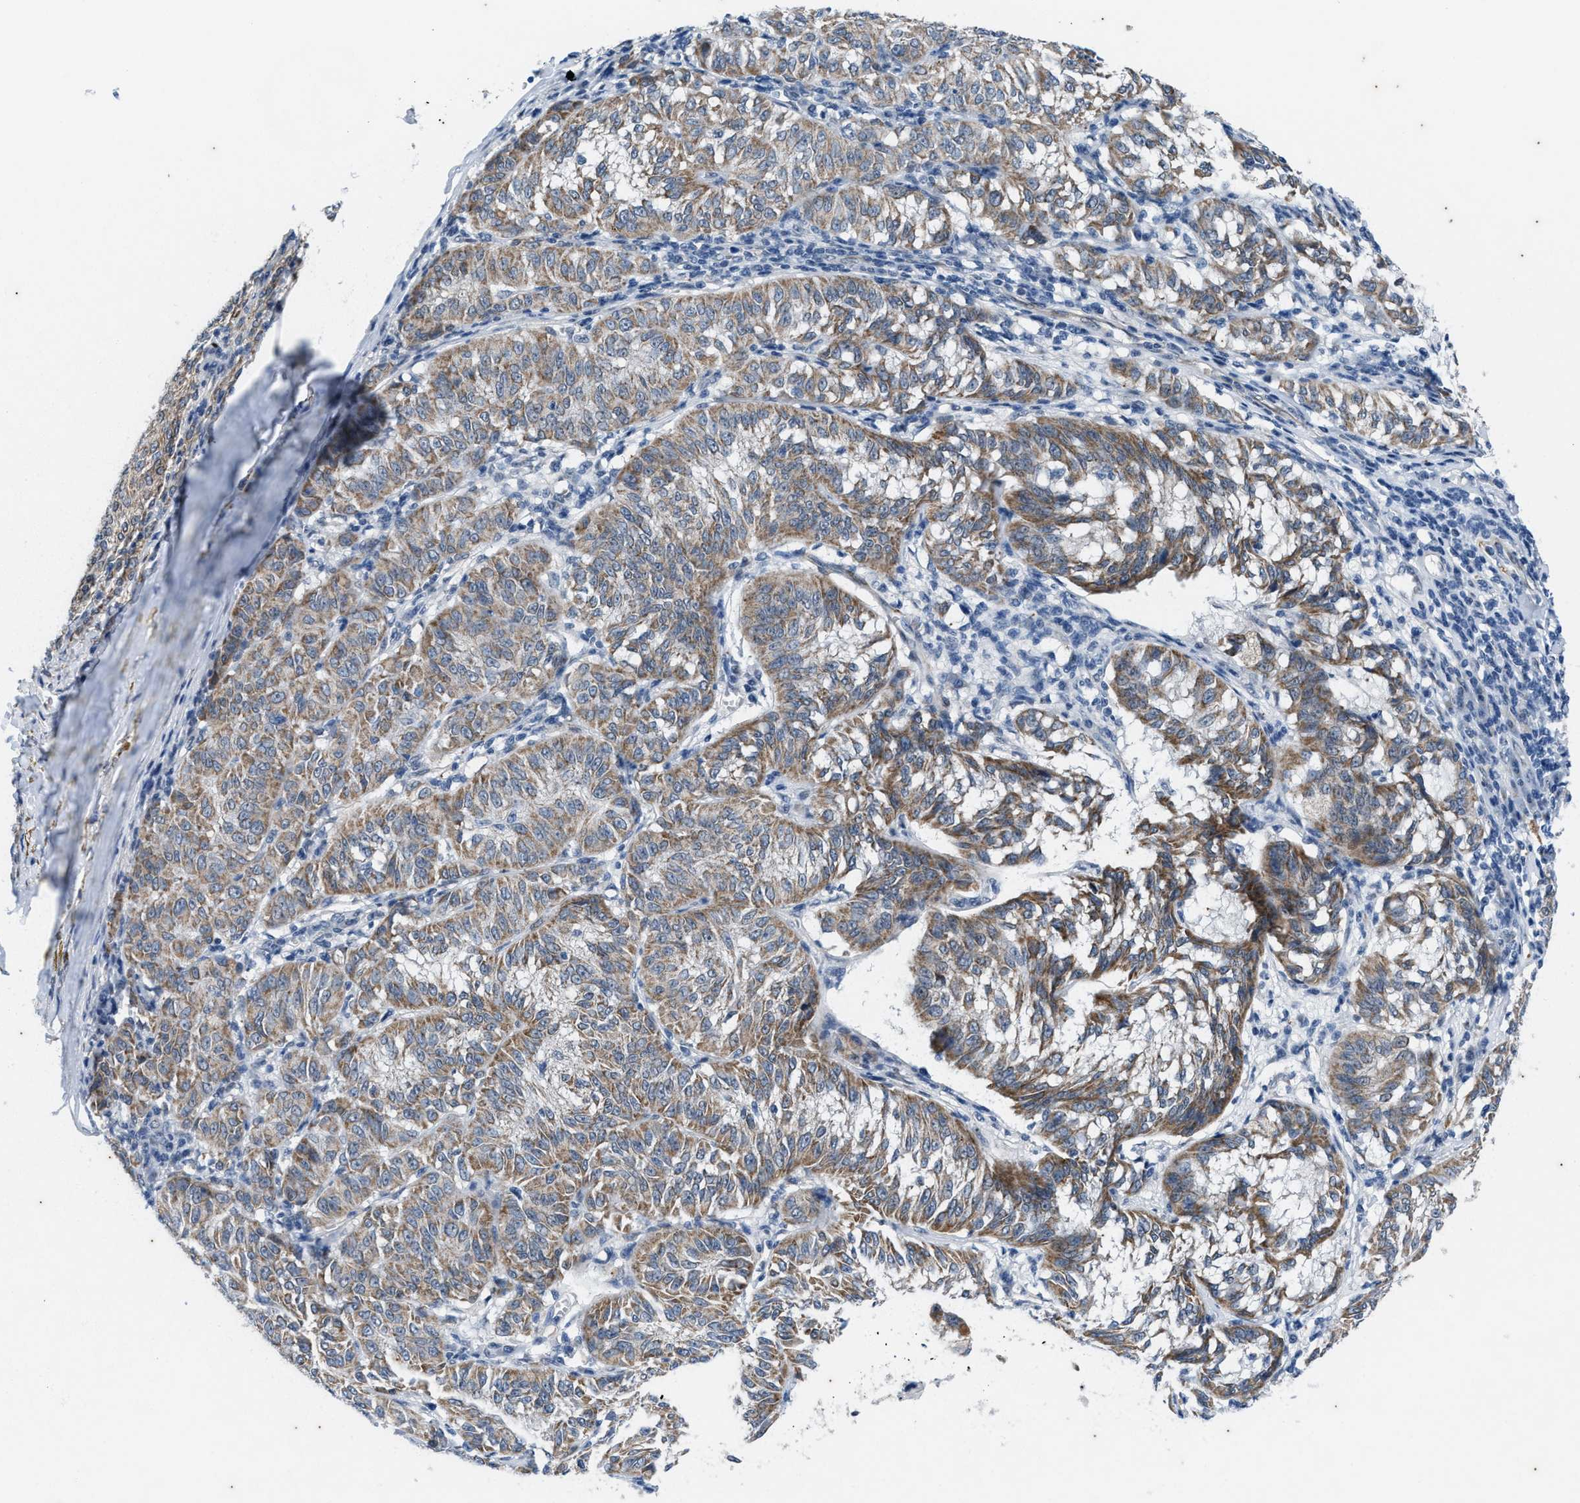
{"staining": {"intensity": "weak", "quantity": ">75%", "location": "cytoplasmic/membranous"}, "tissue": "melanoma", "cell_type": "Tumor cells", "image_type": "cancer", "snomed": [{"axis": "morphology", "description": "Malignant melanoma, NOS"}, {"axis": "topography", "description": "Skin"}], "caption": "High-power microscopy captured an immunohistochemistry (IHC) image of melanoma, revealing weak cytoplasmic/membranous staining in about >75% of tumor cells.", "gene": "KIF24", "patient": {"sex": "female", "age": 72}}